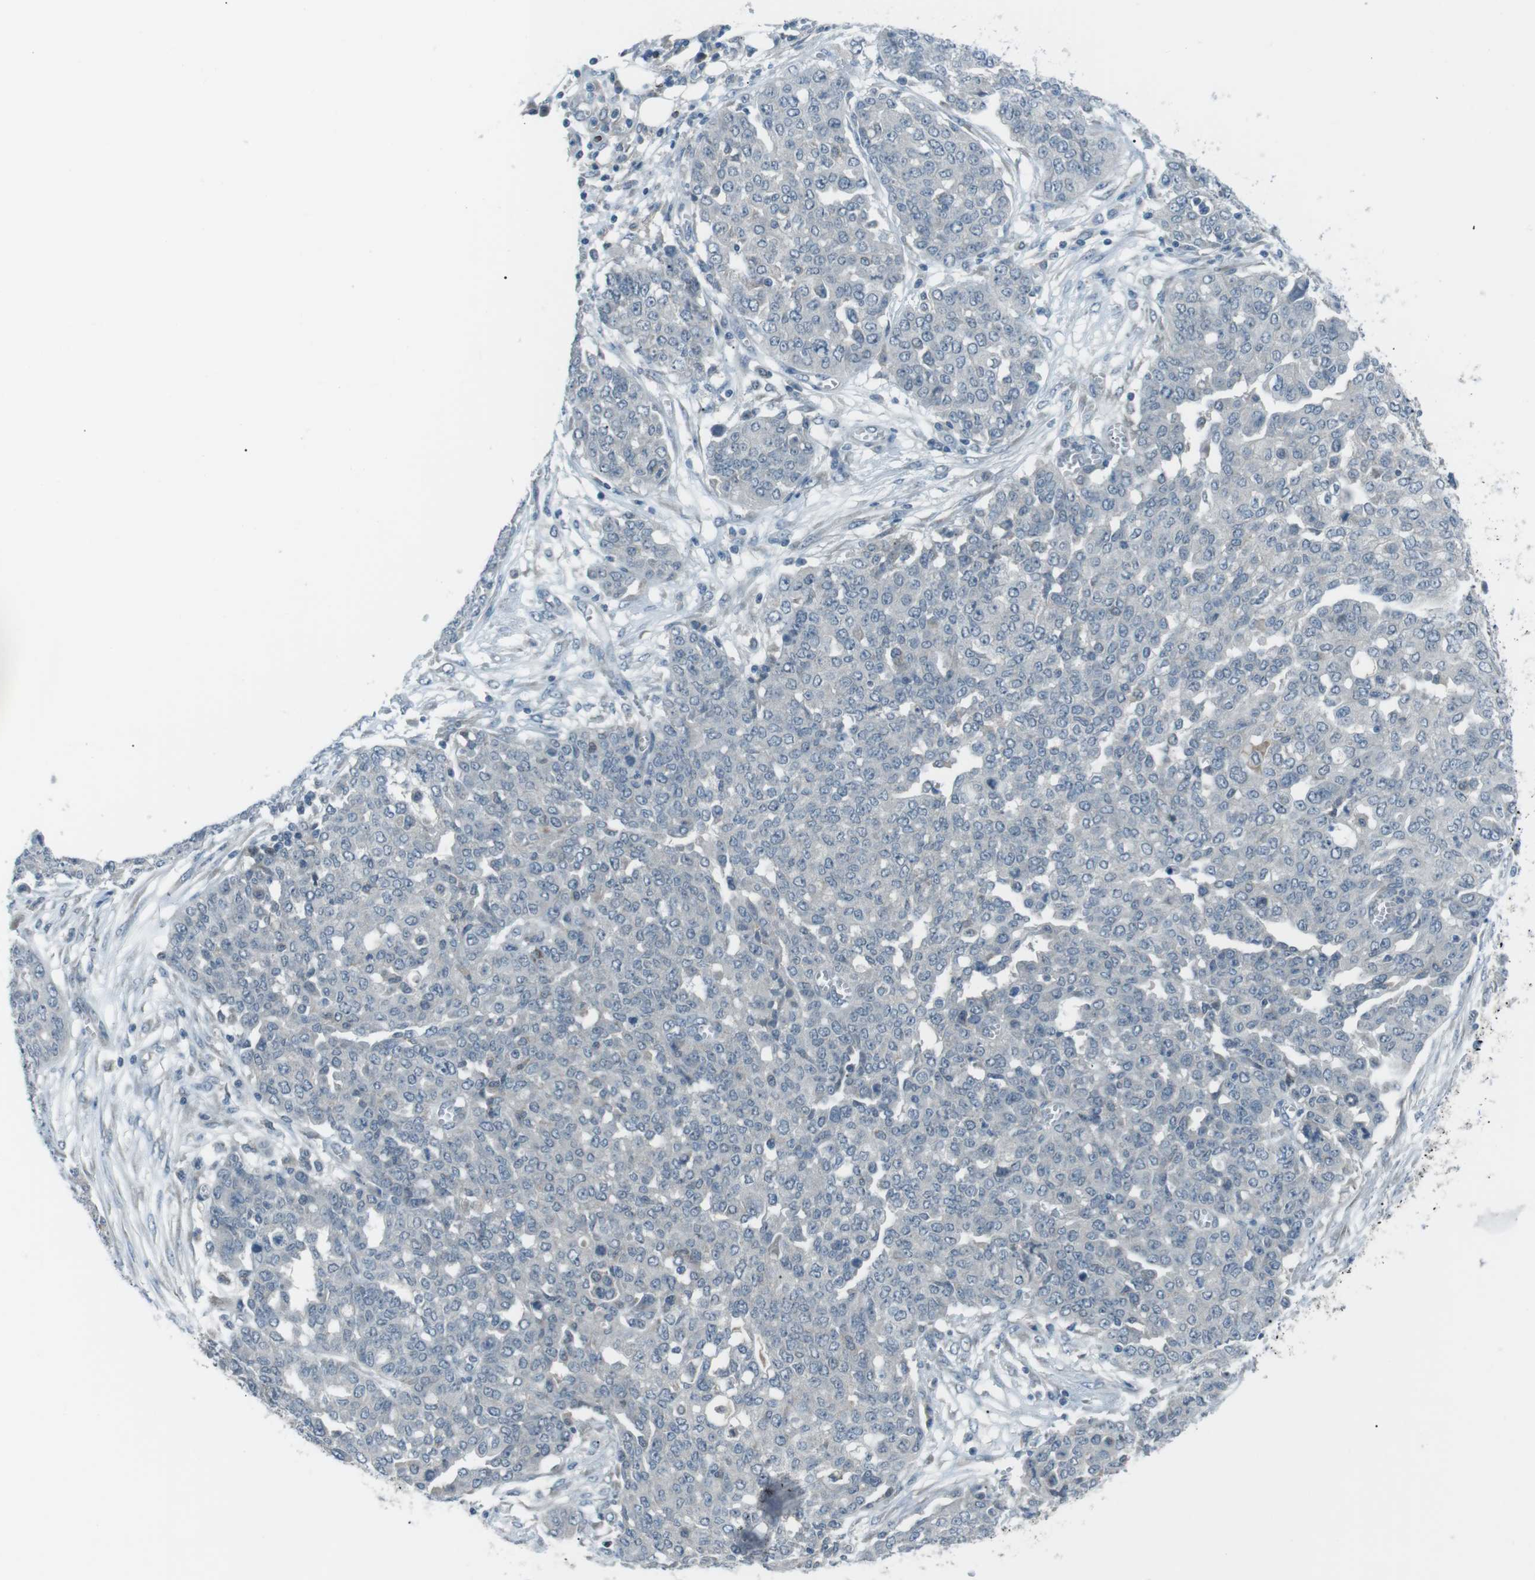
{"staining": {"intensity": "negative", "quantity": "none", "location": "none"}, "tissue": "ovarian cancer", "cell_type": "Tumor cells", "image_type": "cancer", "snomed": [{"axis": "morphology", "description": "Cystadenocarcinoma, serous, NOS"}, {"axis": "topography", "description": "Soft tissue"}, {"axis": "topography", "description": "Ovary"}], "caption": "This is a photomicrograph of immunohistochemistry staining of serous cystadenocarcinoma (ovarian), which shows no positivity in tumor cells. Brightfield microscopy of immunohistochemistry stained with DAB (3,3'-diaminobenzidine) (brown) and hematoxylin (blue), captured at high magnification.", "gene": "FCRLA", "patient": {"sex": "female", "age": 57}}